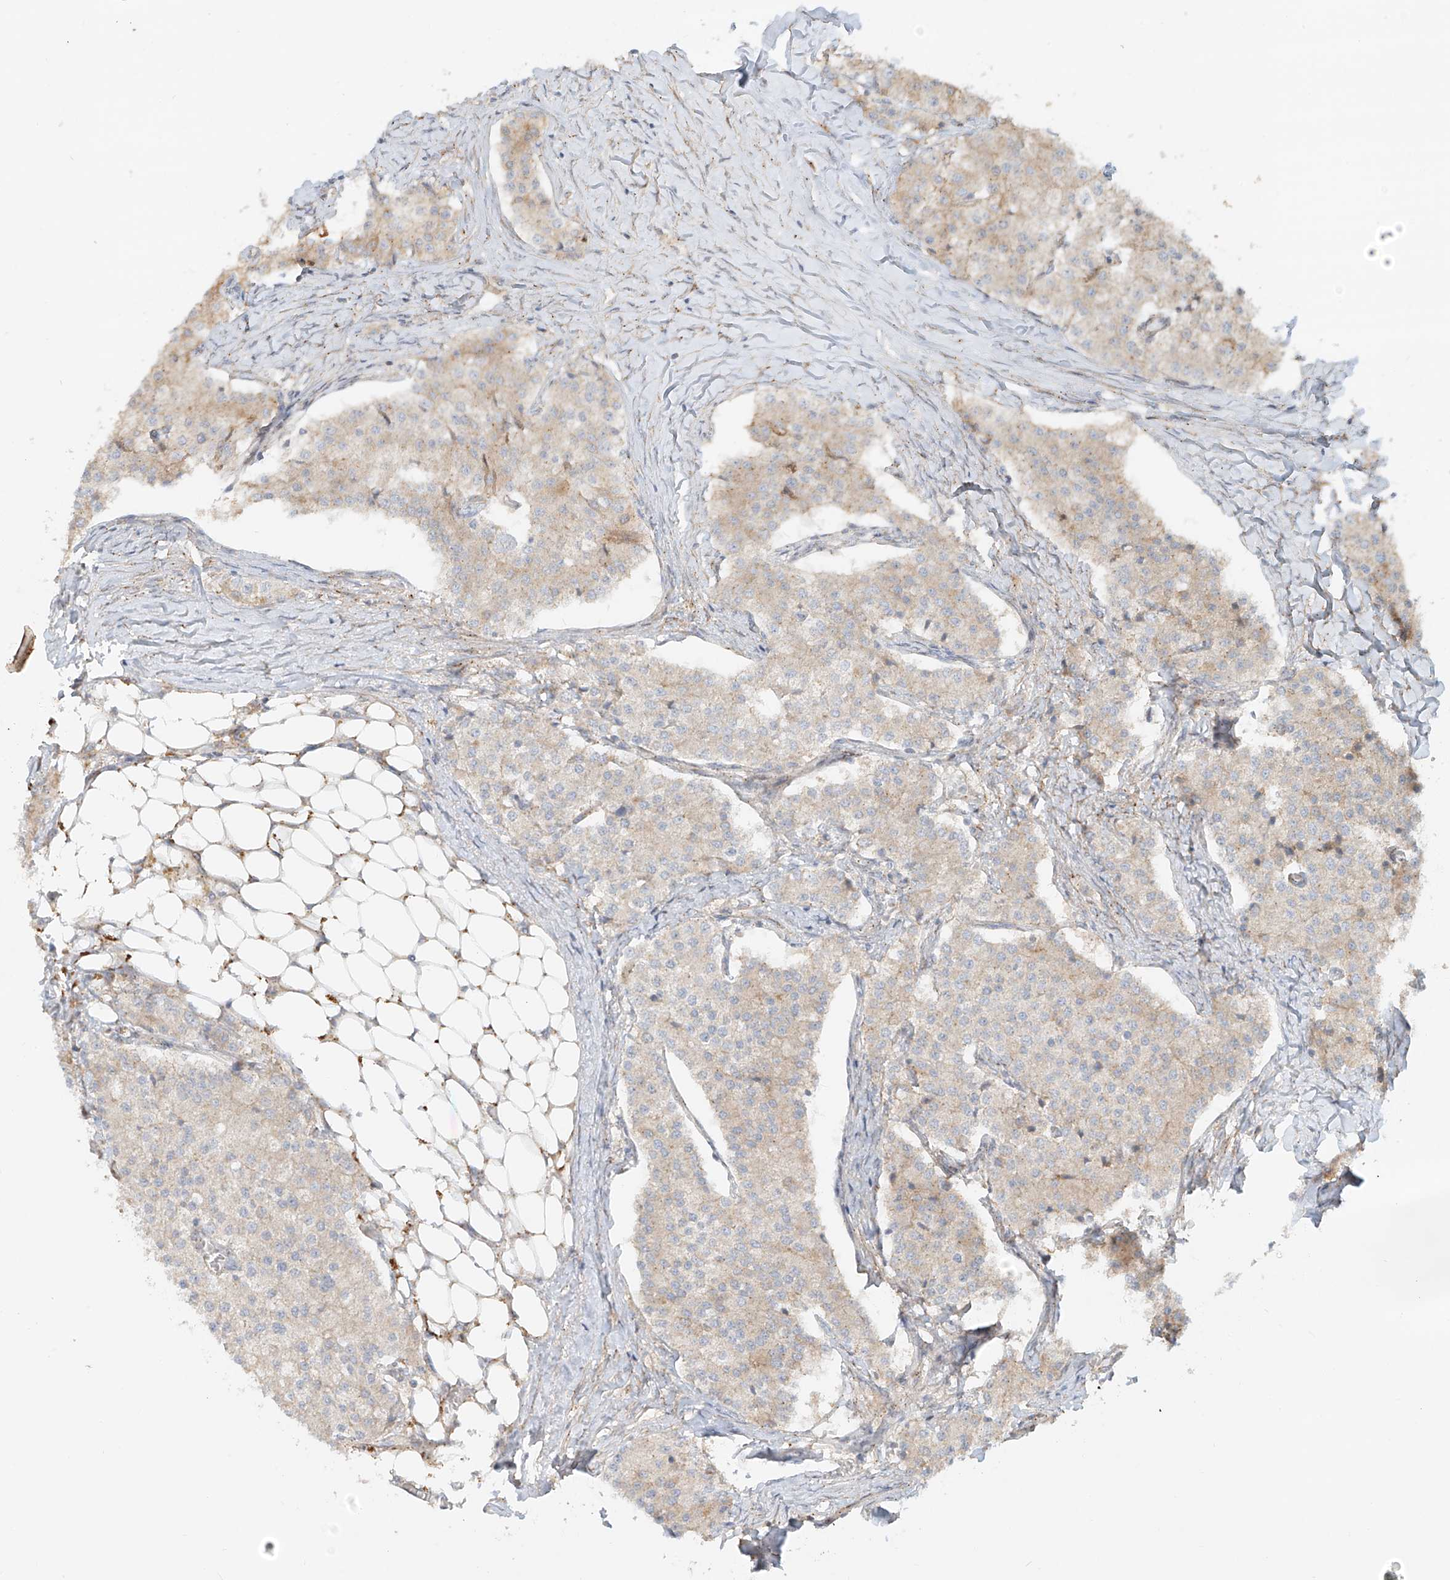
{"staining": {"intensity": "negative", "quantity": "none", "location": "none"}, "tissue": "carcinoid", "cell_type": "Tumor cells", "image_type": "cancer", "snomed": [{"axis": "morphology", "description": "Carcinoid, malignant, NOS"}, {"axis": "topography", "description": "Colon"}], "caption": "A histopathology image of carcinoid (malignant) stained for a protein displays no brown staining in tumor cells.", "gene": "ZNF287", "patient": {"sex": "female", "age": 52}}